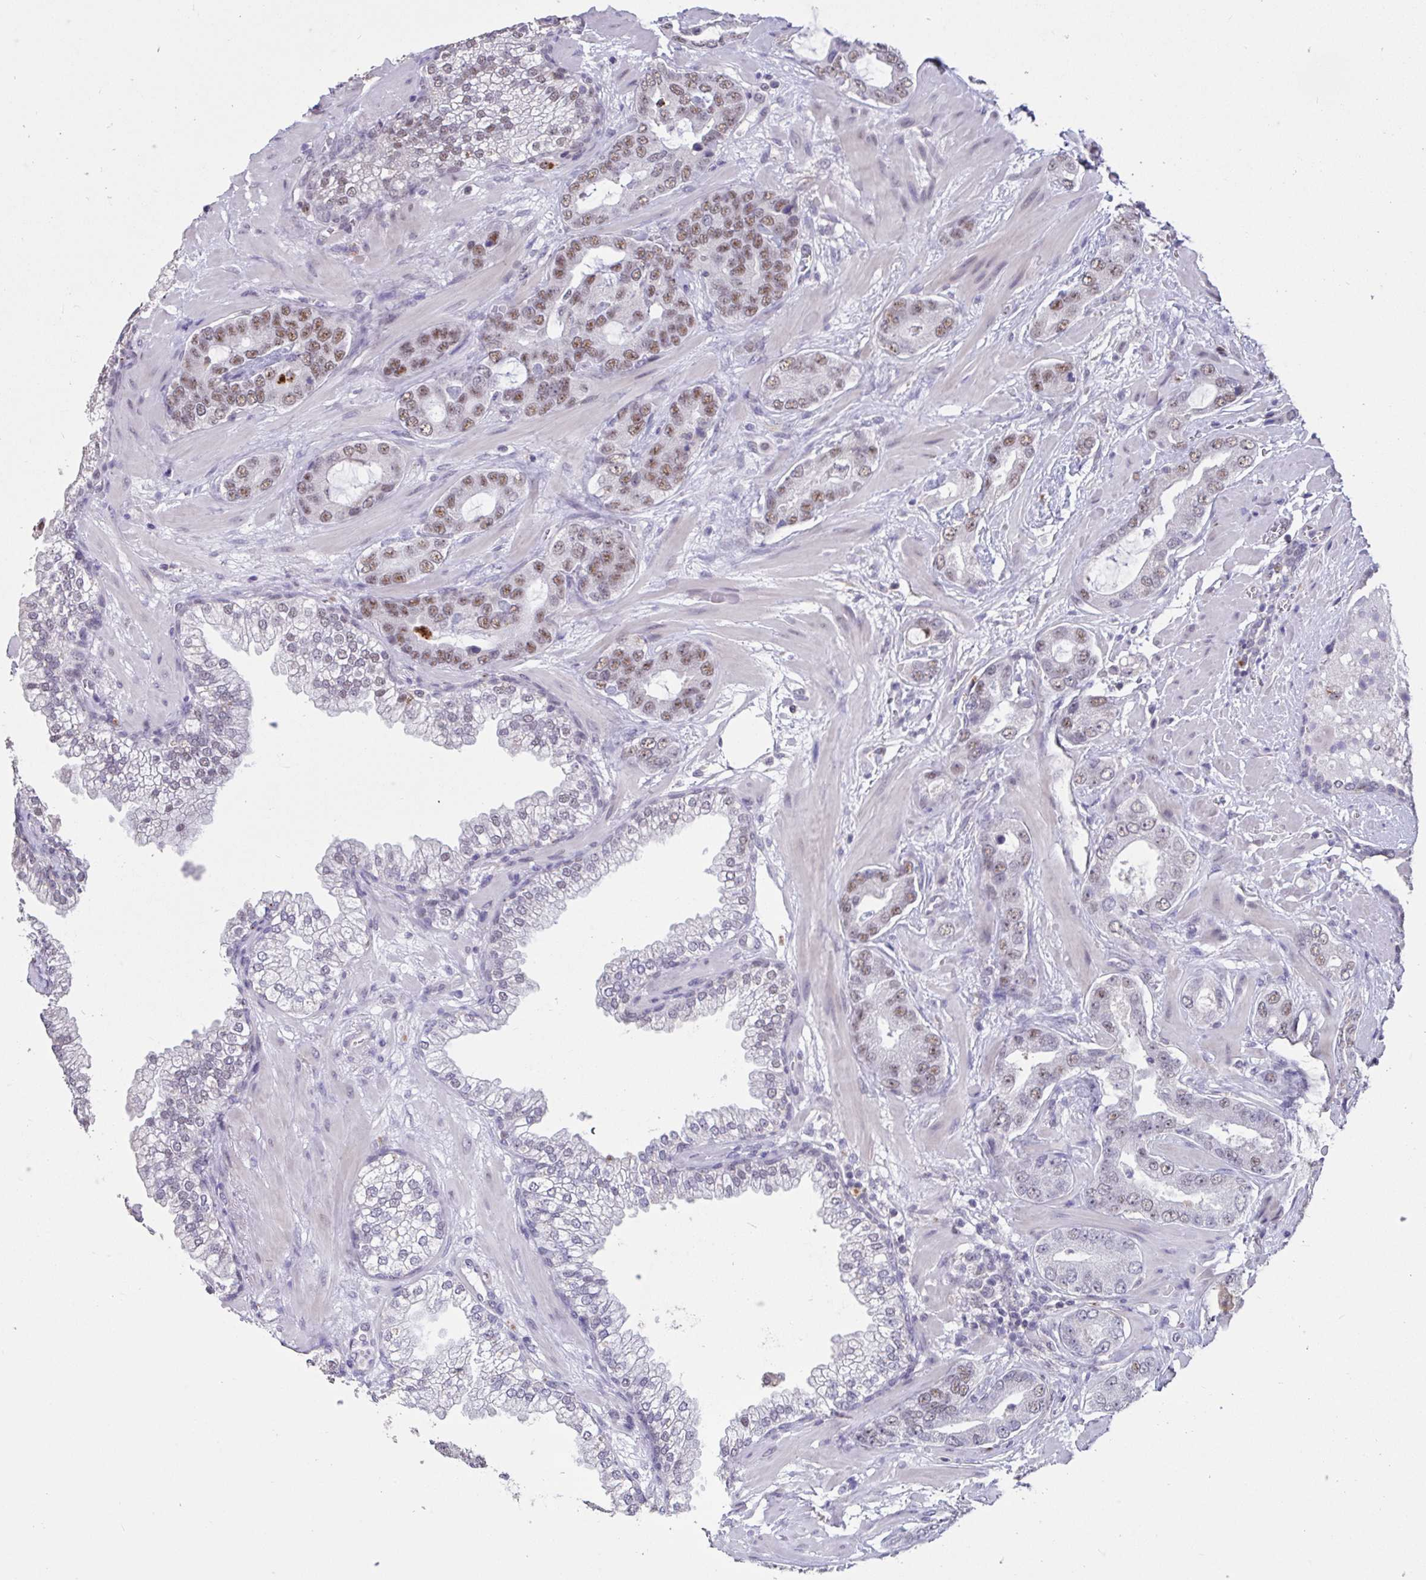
{"staining": {"intensity": "moderate", "quantity": "25%-75%", "location": "nuclear"}, "tissue": "prostate cancer", "cell_type": "Tumor cells", "image_type": "cancer", "snomed": [{"axis": "morphology", "description": "Adenocarcinoma, Low grade"}, {"axis": "topography", "description": "Prostate"}], "caption": "Immunohistochemistry (DAB (3,3'-diaminobenzidine)) staining of low-grade adenocarcinoma (prostate) shows moderate nuclear protein positivity in about 25%-75% of tumor cells.", "gene": "DDX39A", "patient": {"sex": "male", "age": 62}}